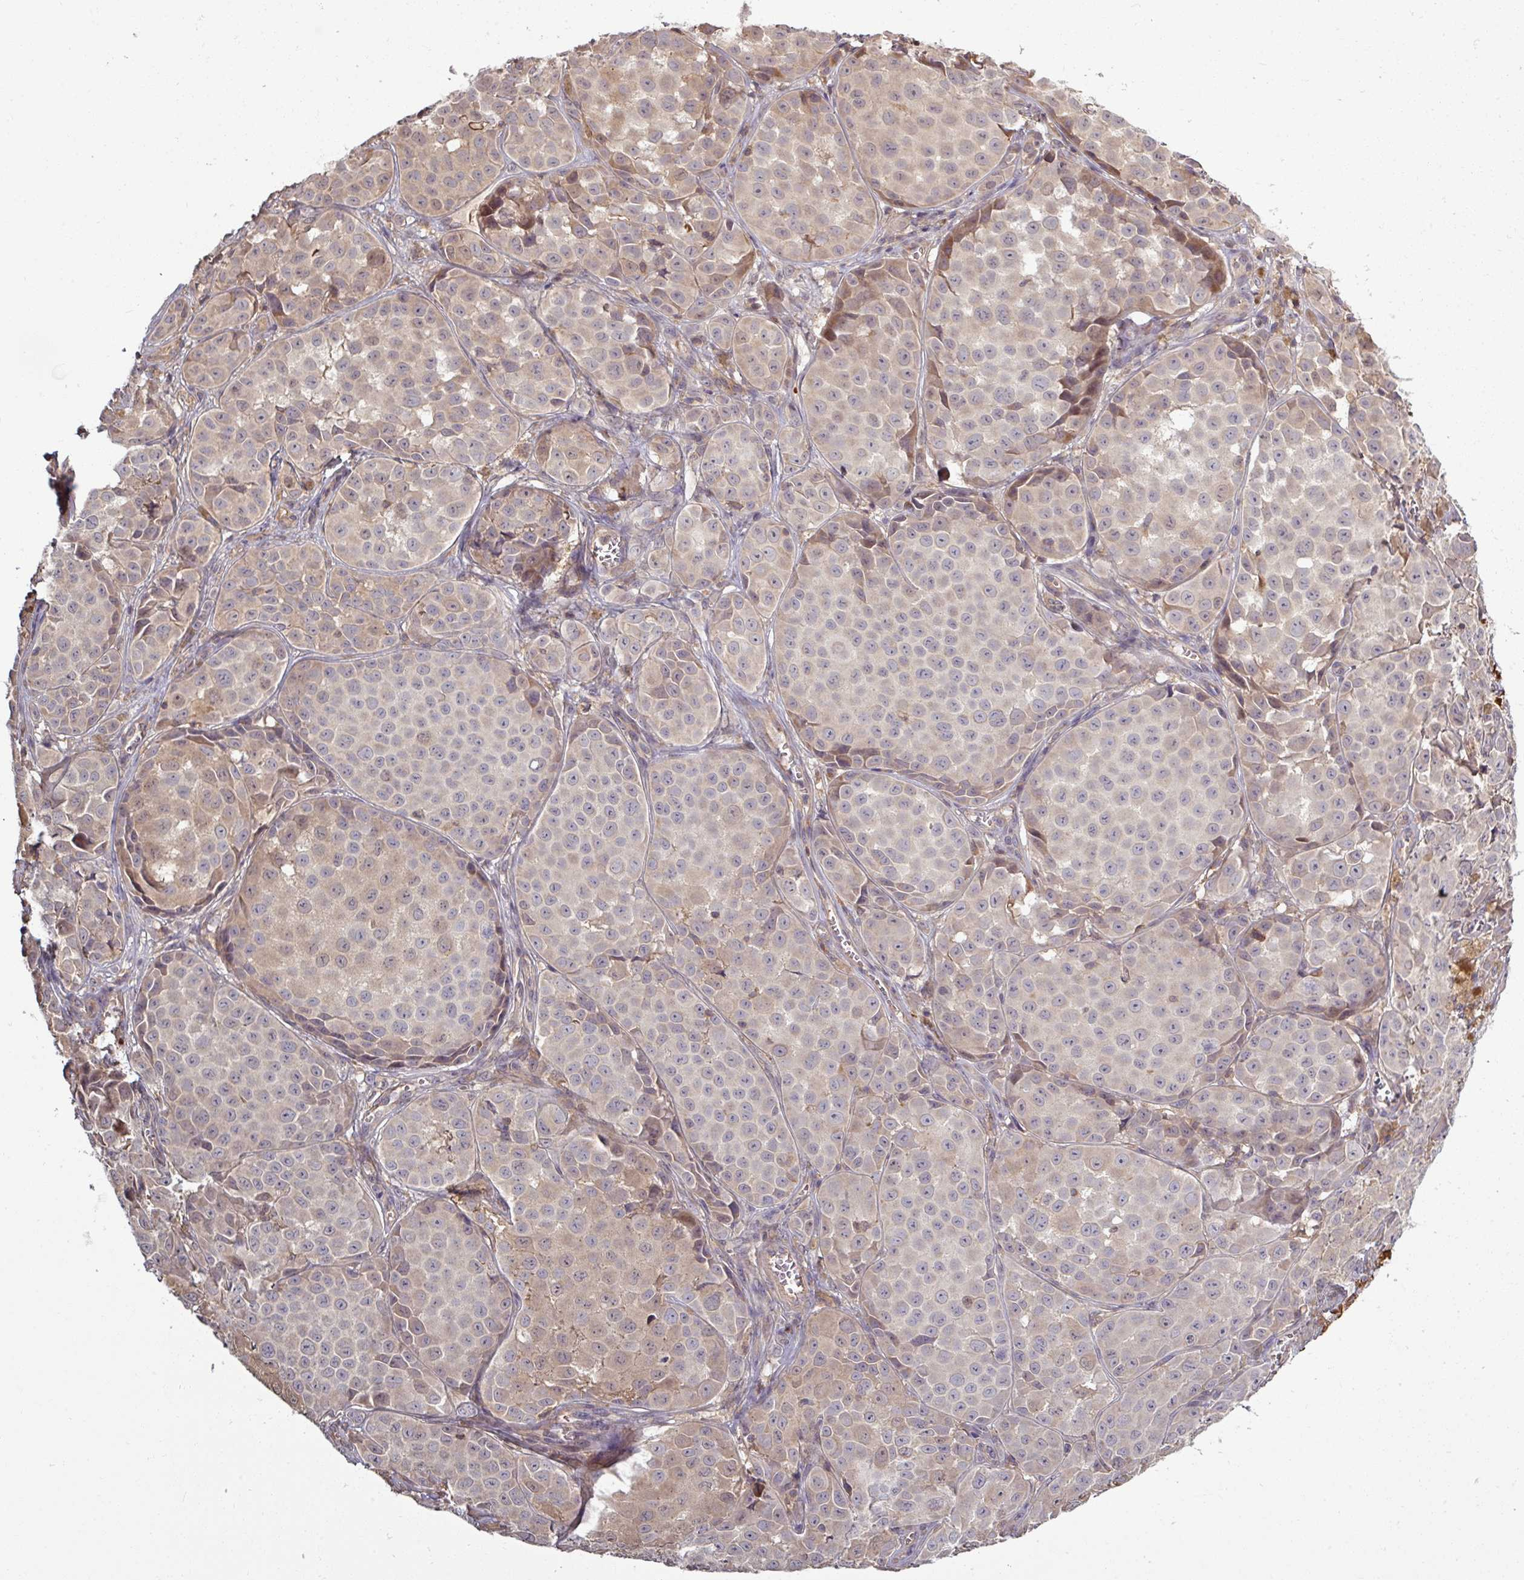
{"staining": {"intensity": "moderate", "quantity": "<25%", "location": "cytoplasmic/membranous"}, "tissue": "melanoma", "cell_type": "Tumor cells", "image_type": "cancer", "snomed": [{"axis": "morphology", "description": "Malignant melanoma, NOS"}, {"axis": "topography", "description": "Skin"}], "caption": "The histopathology image exhibits immunohistochemical staining of melanoma. There is moderate cytoplasmic/membranous staining is present in about <25% of tumor cells.", "gene": "TUSC3", "patient": {"sex": "male", "age": 64}}